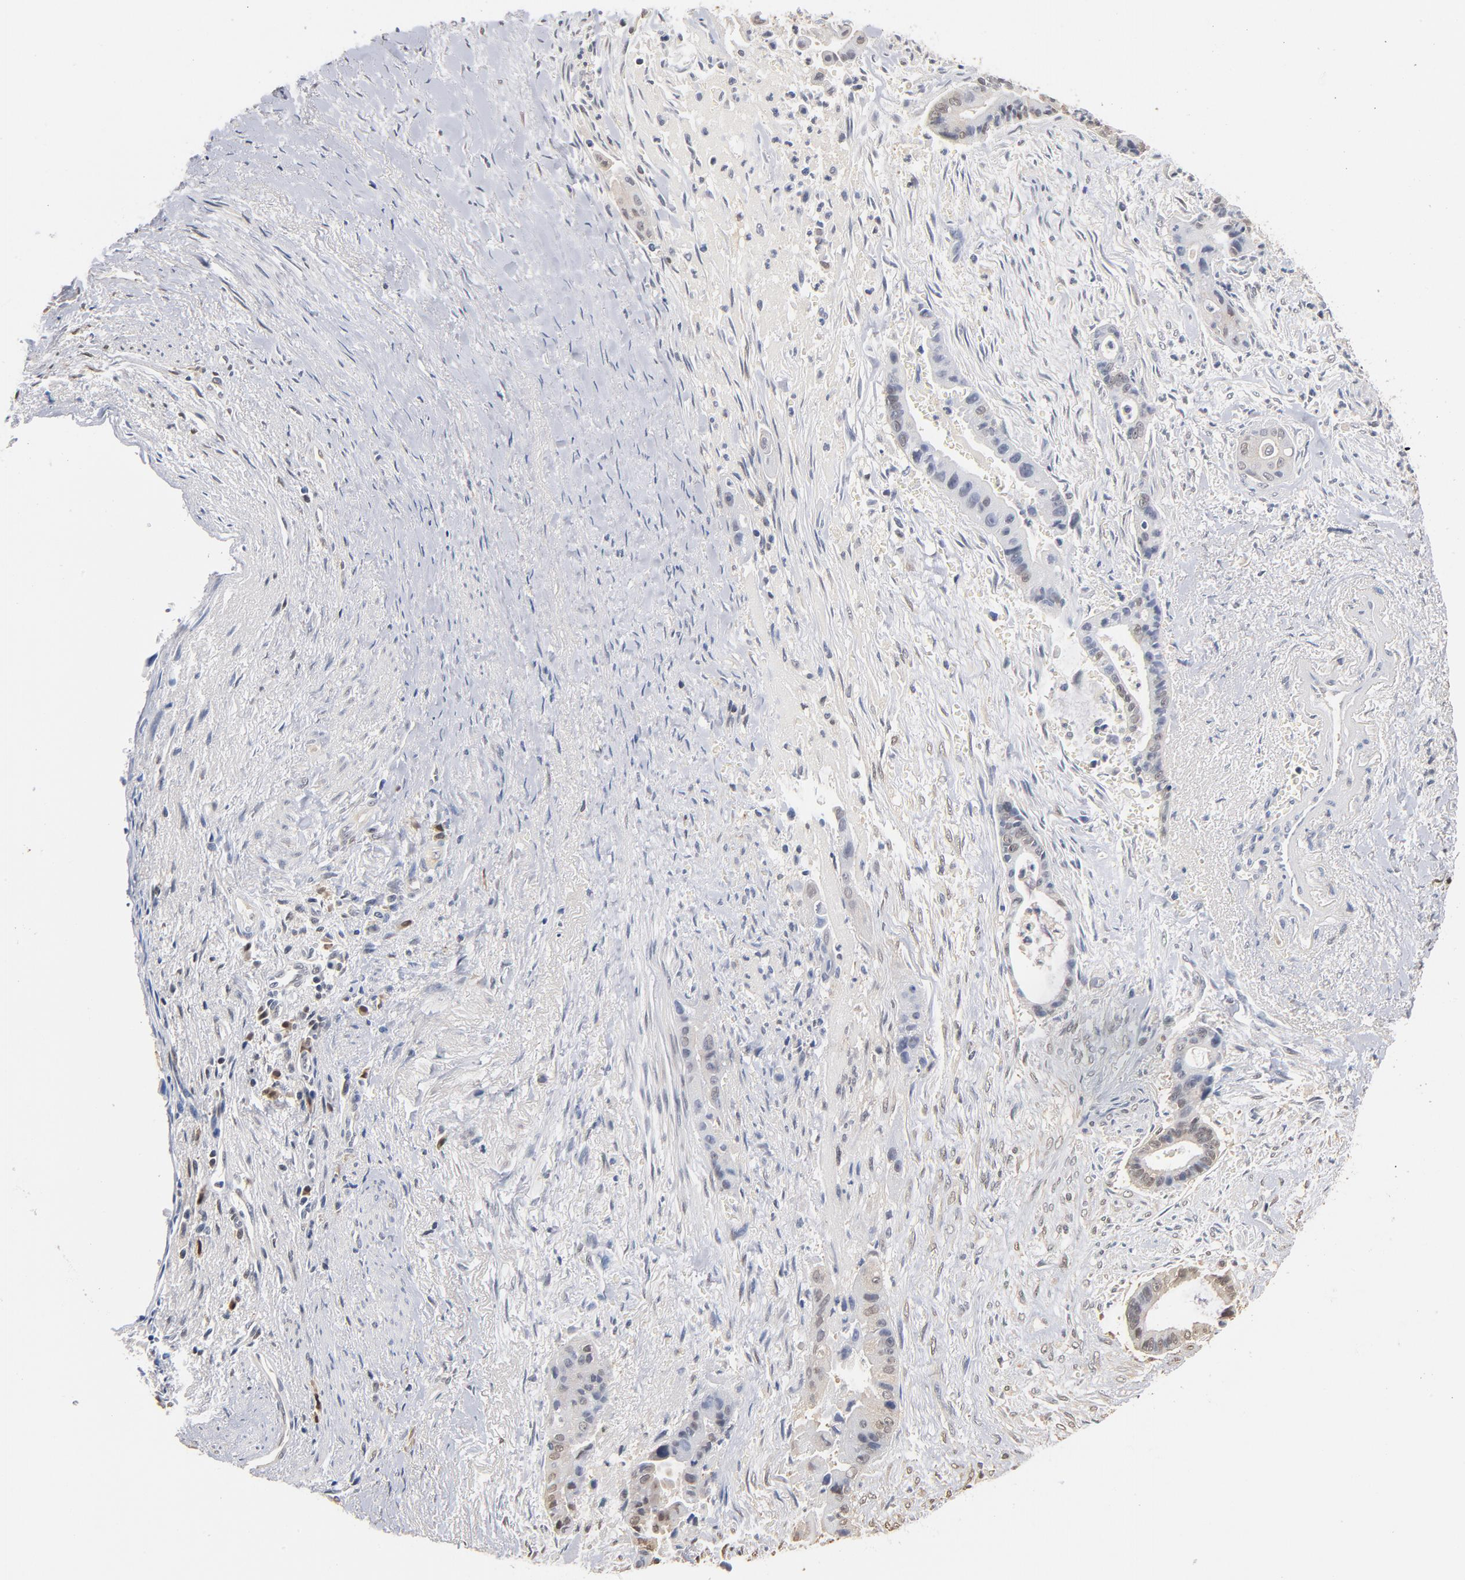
{"staining": {"intensity": "weak", "quantity": "<25%", "location": "cytoplasmic/membranous"}, "tissue": "liver cancer", "cell_type": "Tumor cells", "image_type": "cancer", "snomed": [{"axis": "morphology", "description": "Cholangiocarcinoma"}, {"axis": "topography", "description": "Liver"}], "caption": "Liver cancer (cholangiocarcinoma) was stained to show a protein in brown. There is no significant staining in tumor cells.", "gene": "MIF", "patient": {"sex": "female", "age": 55}}